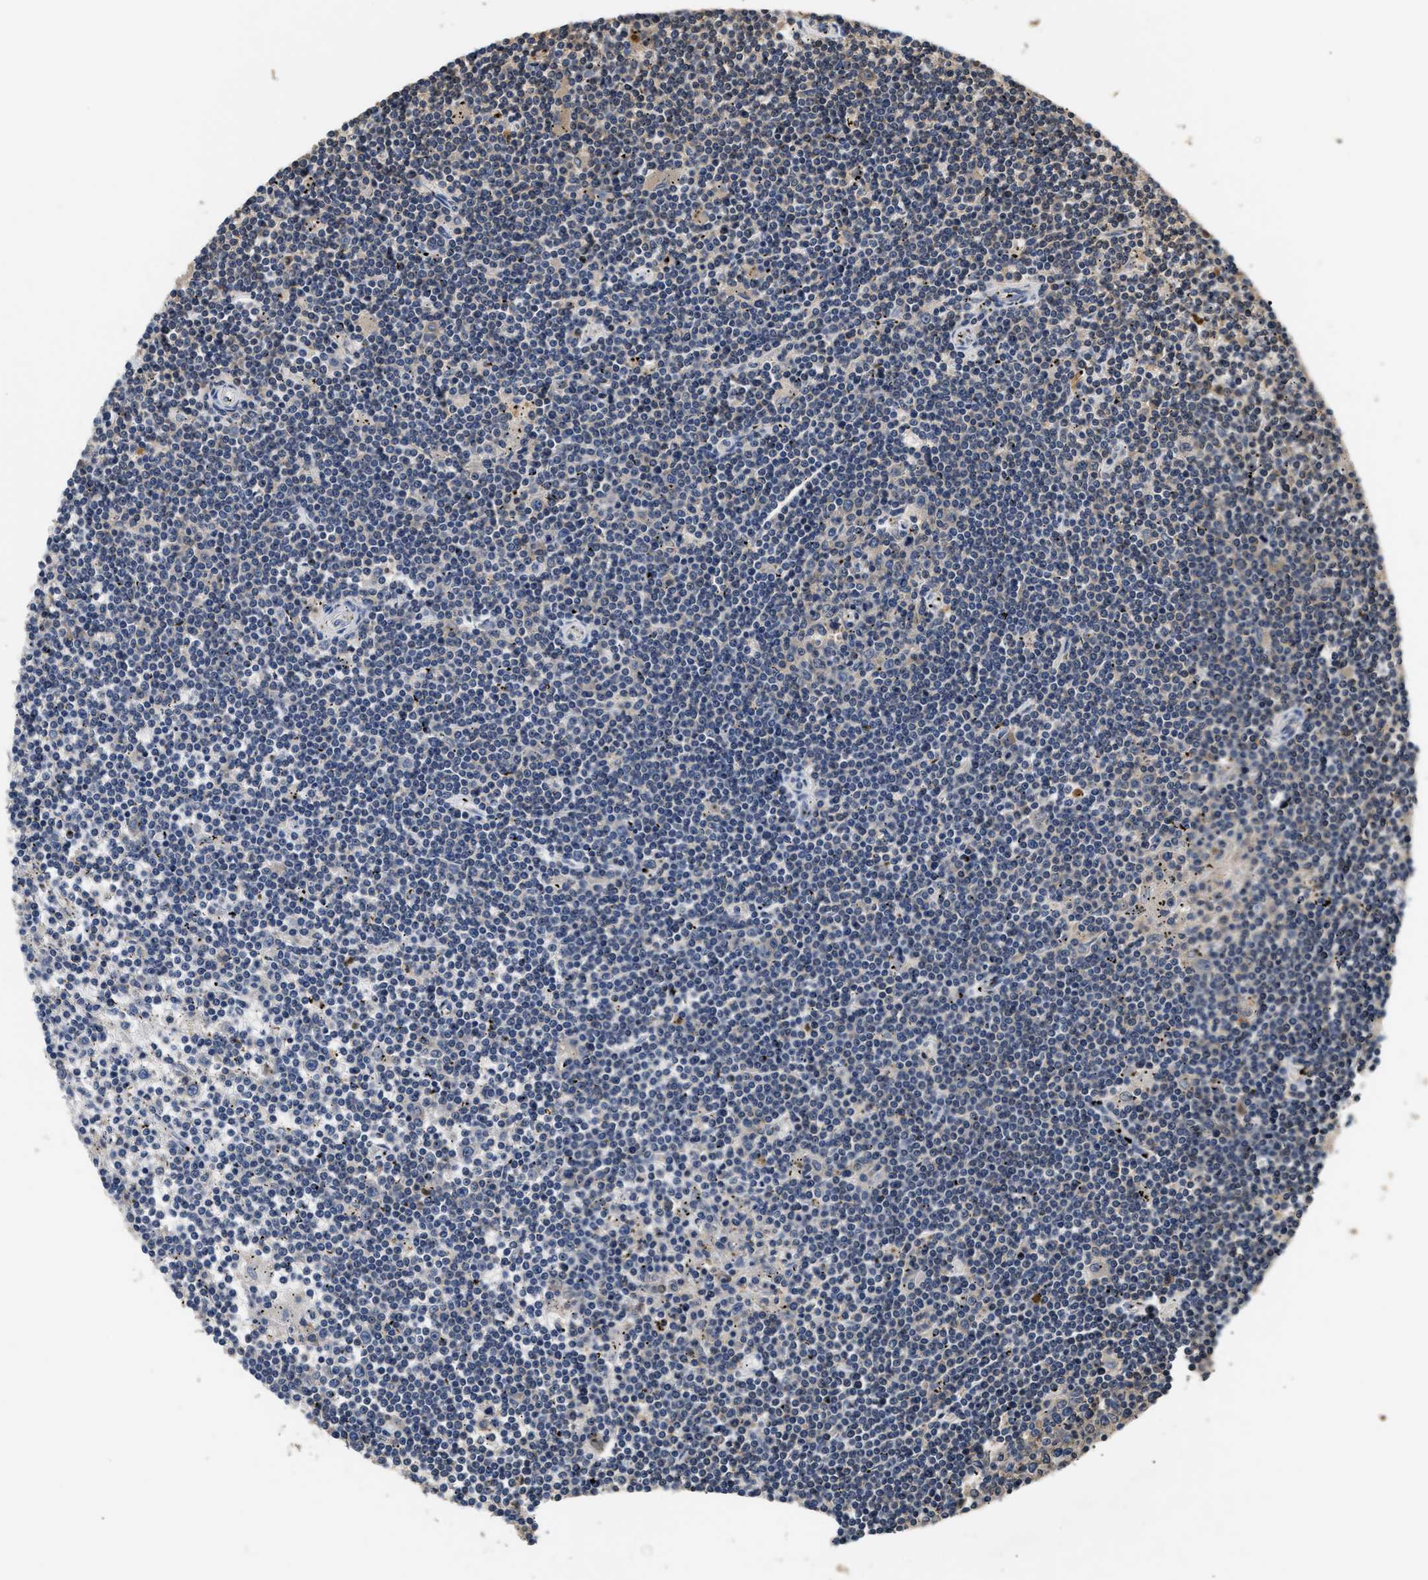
{"staining": {"intensity": "negative", "quantity": "none", "location": "none"}, "tissue": "lymphoma", "cell_type": "Tumor cells", "image_type": "cancer", "snomed": [{"axis": "morphology", "description": "Malignant lymphoma, non-Hodgkin's type, Low grade"}, {"axis": "topography", "description": "Spleen"}], "caption": "This photomicrograph is of low-grade malignant lymphoma, non-Hodgkin's type stained with immunohistochemistry to label a protein in brown with the nuclei are counter-stained blue. There is no expression in tumor cells.", "gene": "GPI", "patient": {"sex": "male", "age": 76}}